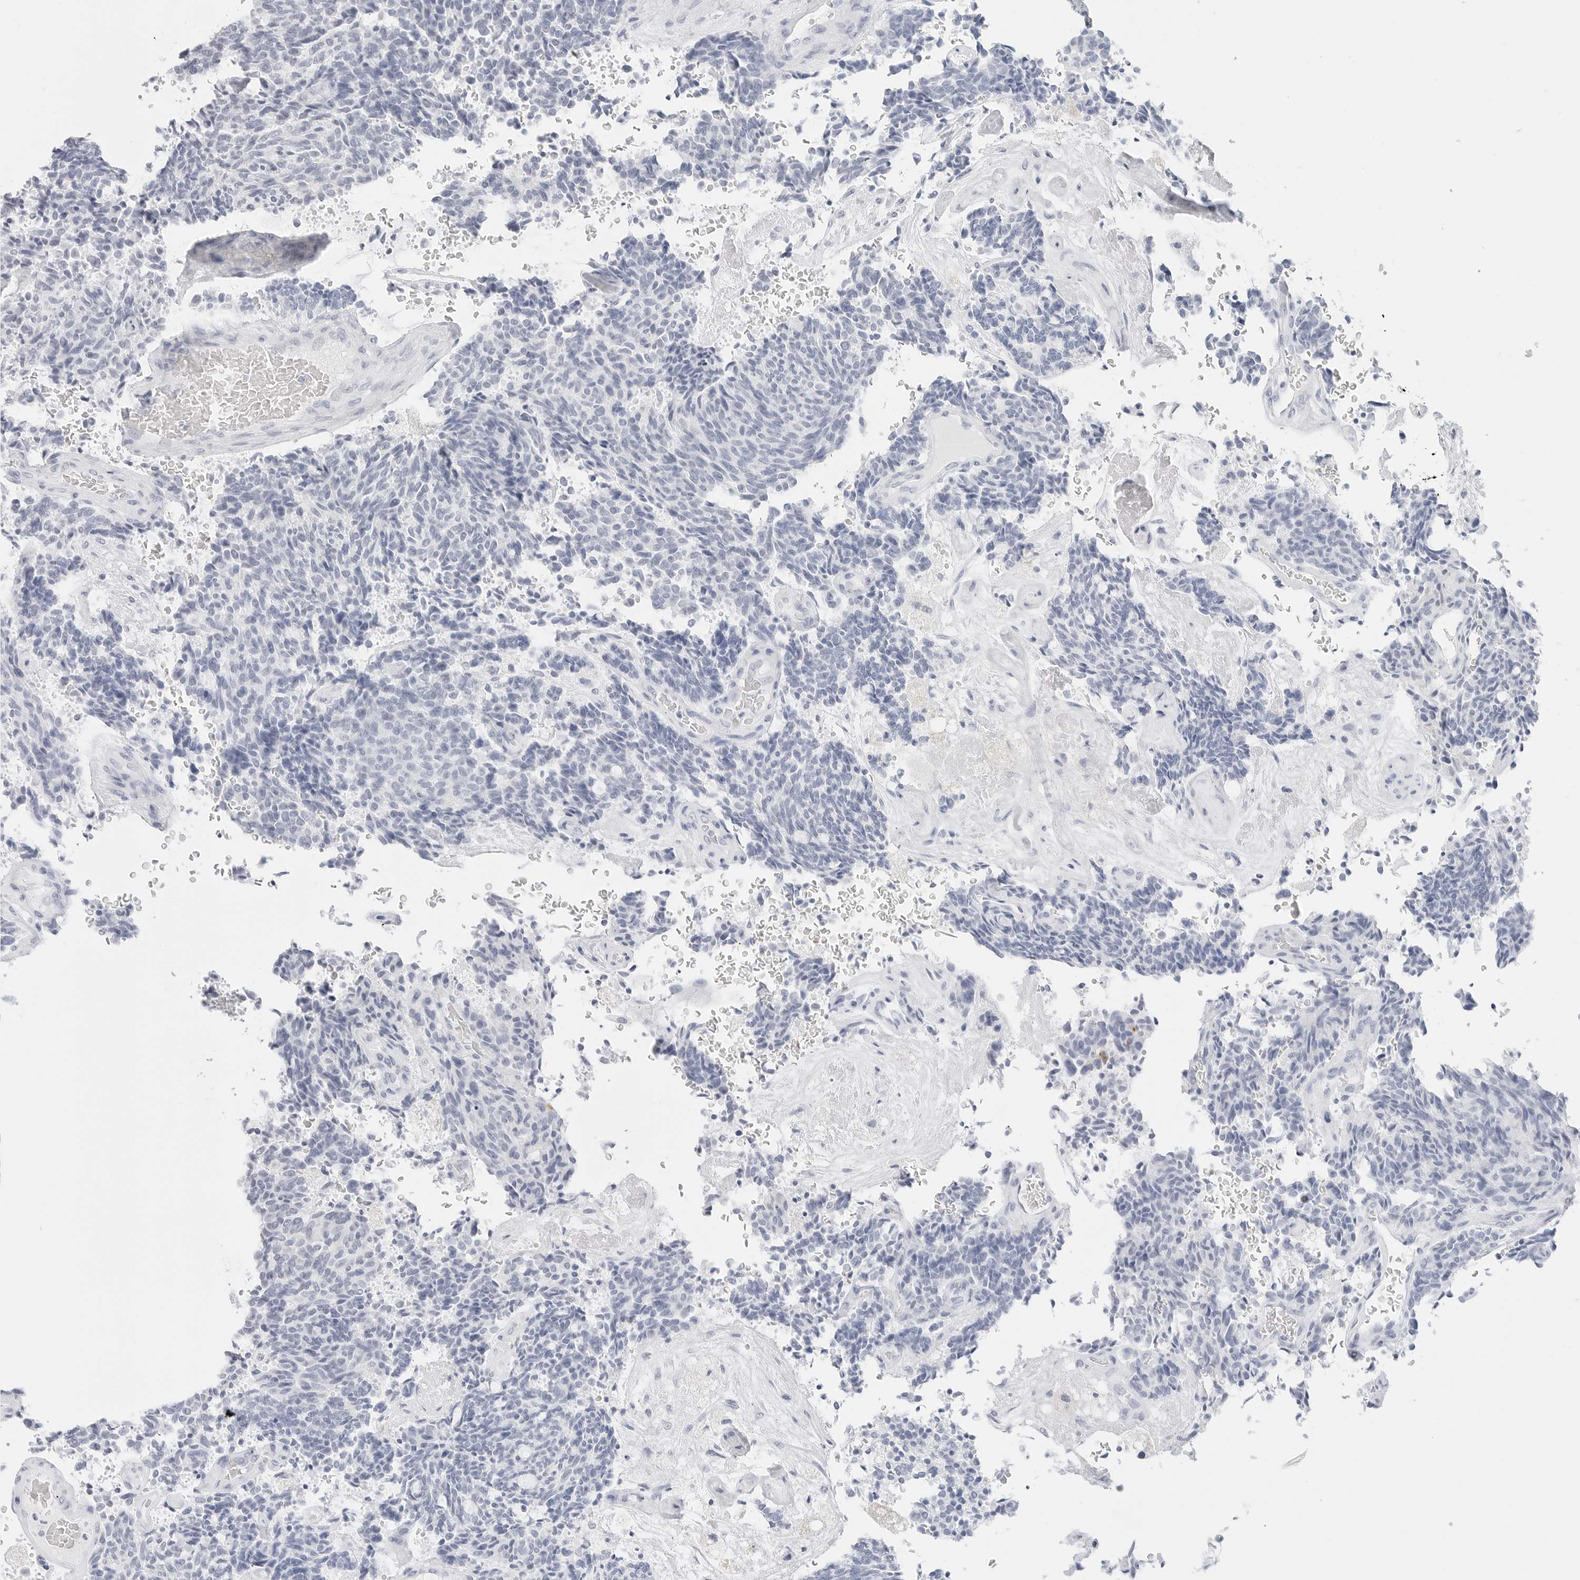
{"staining": {"intensity": "negative", "quantity": "none", "location": "none"}, "tissue": "carcinoid", "cell_type": "Tumor cells", "image_type": "cancer", "snomed": [{"axis": "morphology", "description": "Carcinoid, malignant, NOS"}, {"axis": "topography", "description": "Pancreas"}], "caption": "High magnification brightfield microscopy of carcinoid (malignant) stained with DAB (3,3'-diaminobenzidine) (brown) and counterstained with hematoxylin (blue): tumor cells show no significant positivity.", "gene": "TFF2", "patient": {"sex": "female", "age": 54}}